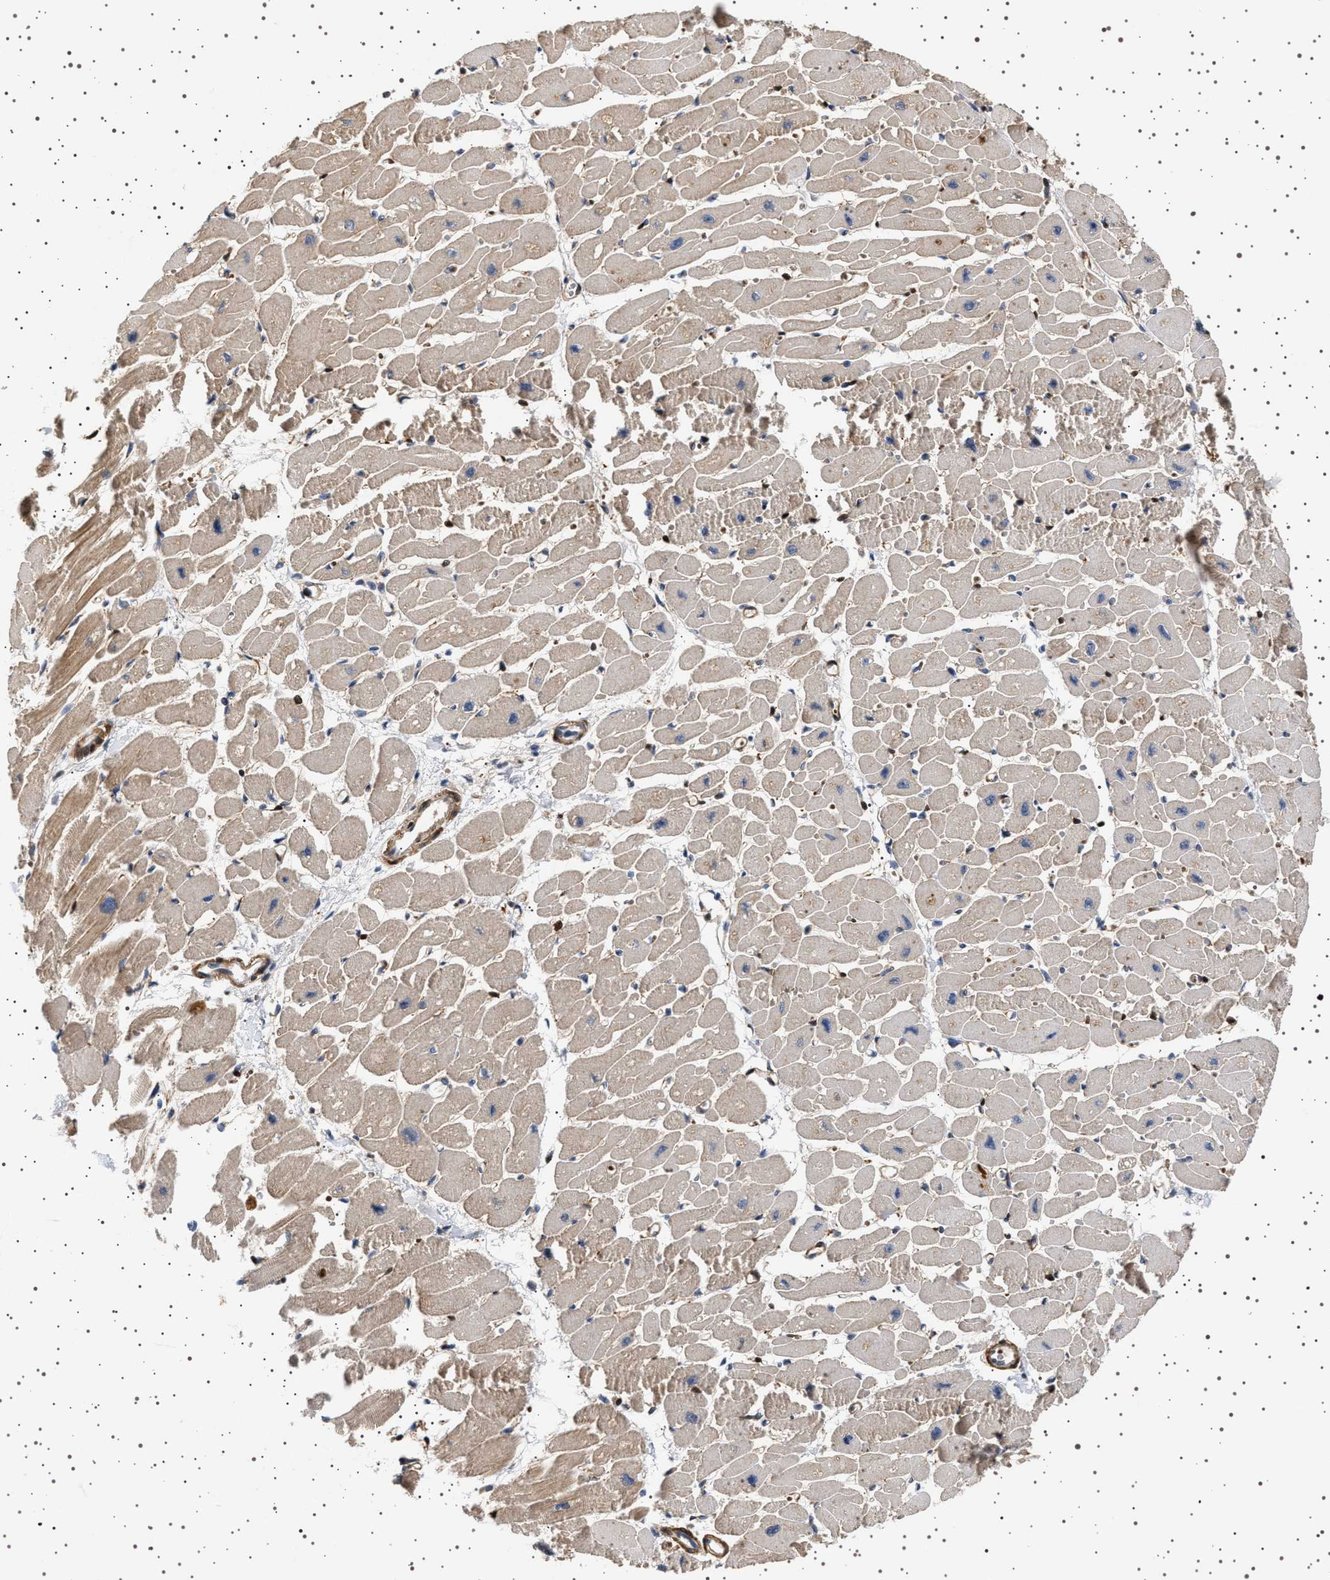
{"staining": {"intensity": "moderate", "quantity": ">75%", "location": "cytoplasmic/membranous"}, "tissue": "heart muscle", "cell_type": "Cardiomyocytes", "image_type": "normal", "snomed": [{"axis": "morphology", "description": "Normal tissue, NOS"}, {"axis": "topography", "description": "Heart"}], "caption": "Heart muscle stained with DAB immunohistochemistry (IHC) shows medium levels of moderate cytoplasmic/membranous staining in approximately >75% of cardiomyocytes. (Stains: DAB in brown, nuclei in blue, Microscopy: brightfield microscopy at high magnification).", "gene": "GUCY1B1", "patient": {"sex": "female", "age": 54}}